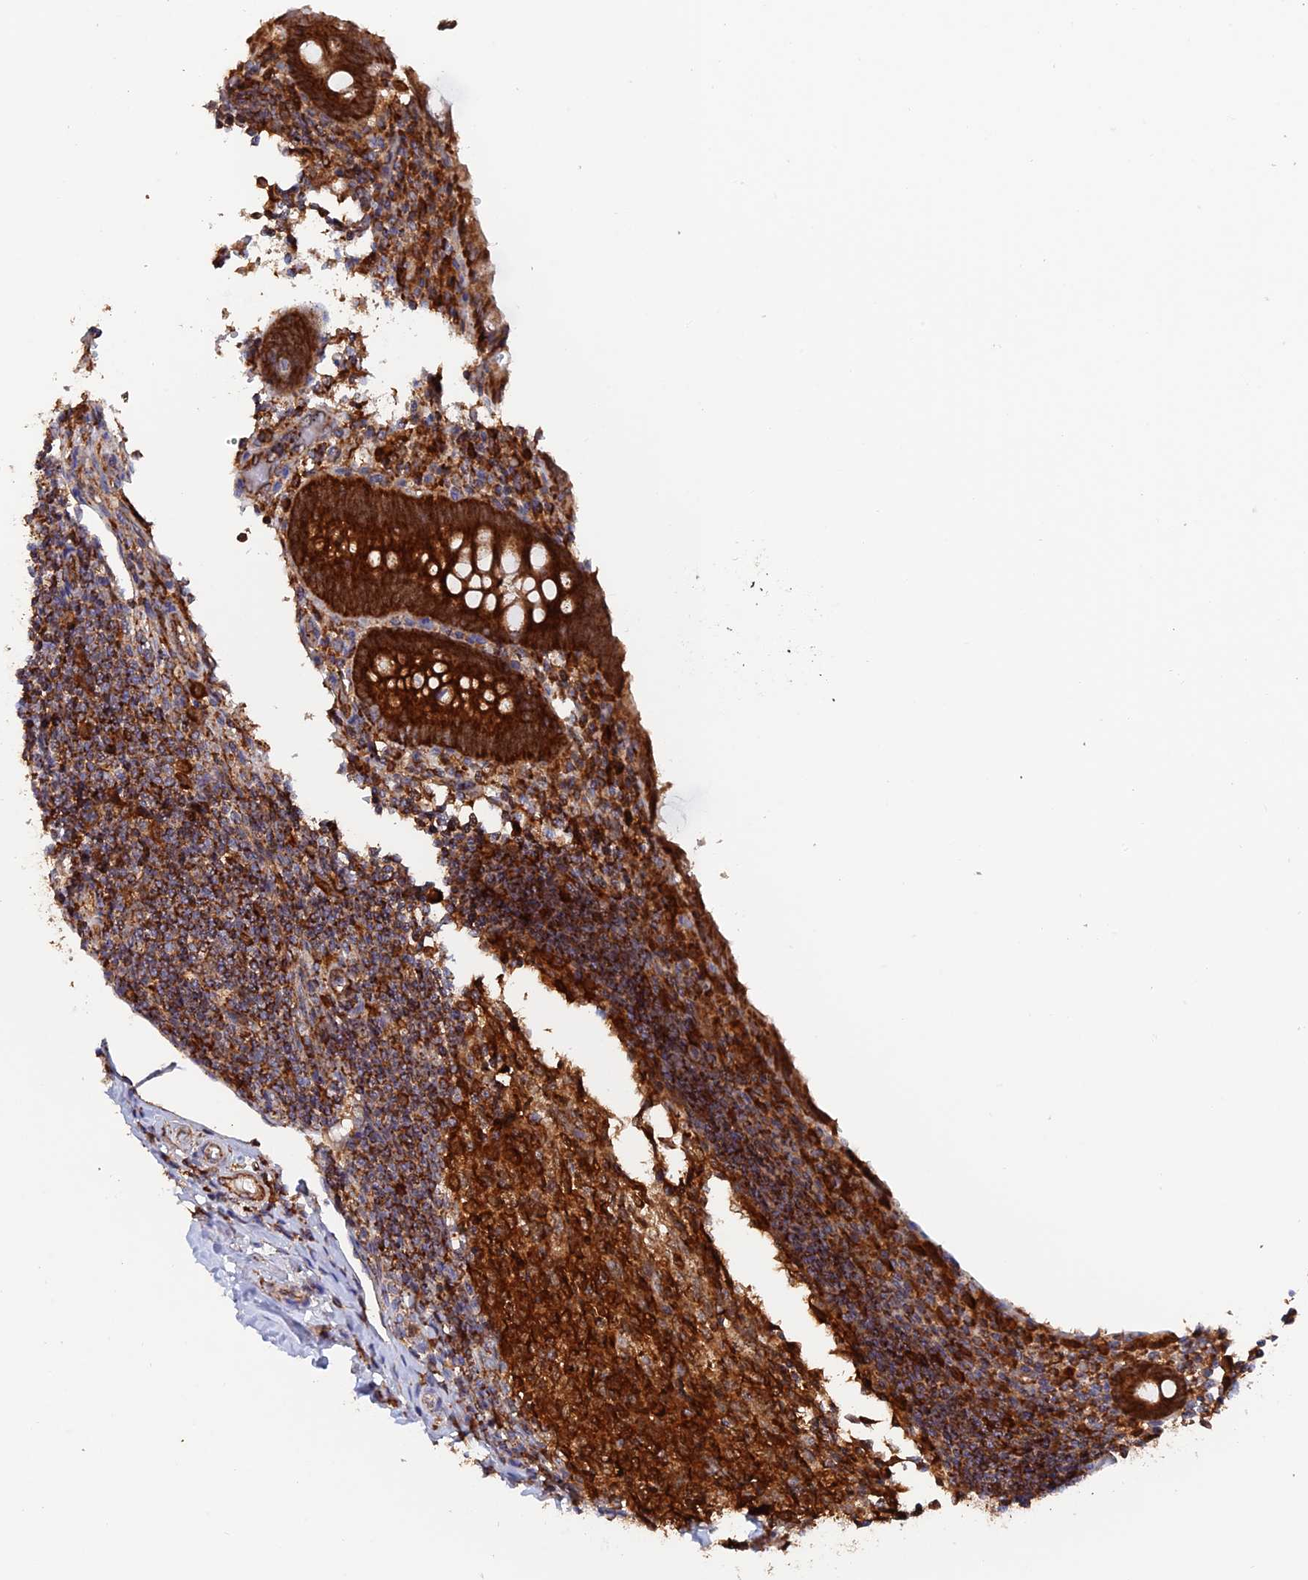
{"staining": {"intensity": "strong", "quantity": ">75%", "location": "cytoplasmic/membranous"}, "tissue": "appendix", "cell_type": "Glandular cells", "image_type": "normal", "snomed": [{"axis": "morphology", "description": "Normal tissue, NOS"}, {"axis": "topography", "description": "Appendix"}], "caption": "Strong cytoplasmic/membranous staining is appreciated in approximately >75% of glandular cells in unremarkable appendix.", "gene": "DTYMK", "patient": {"sex": "female", "age": 17}}